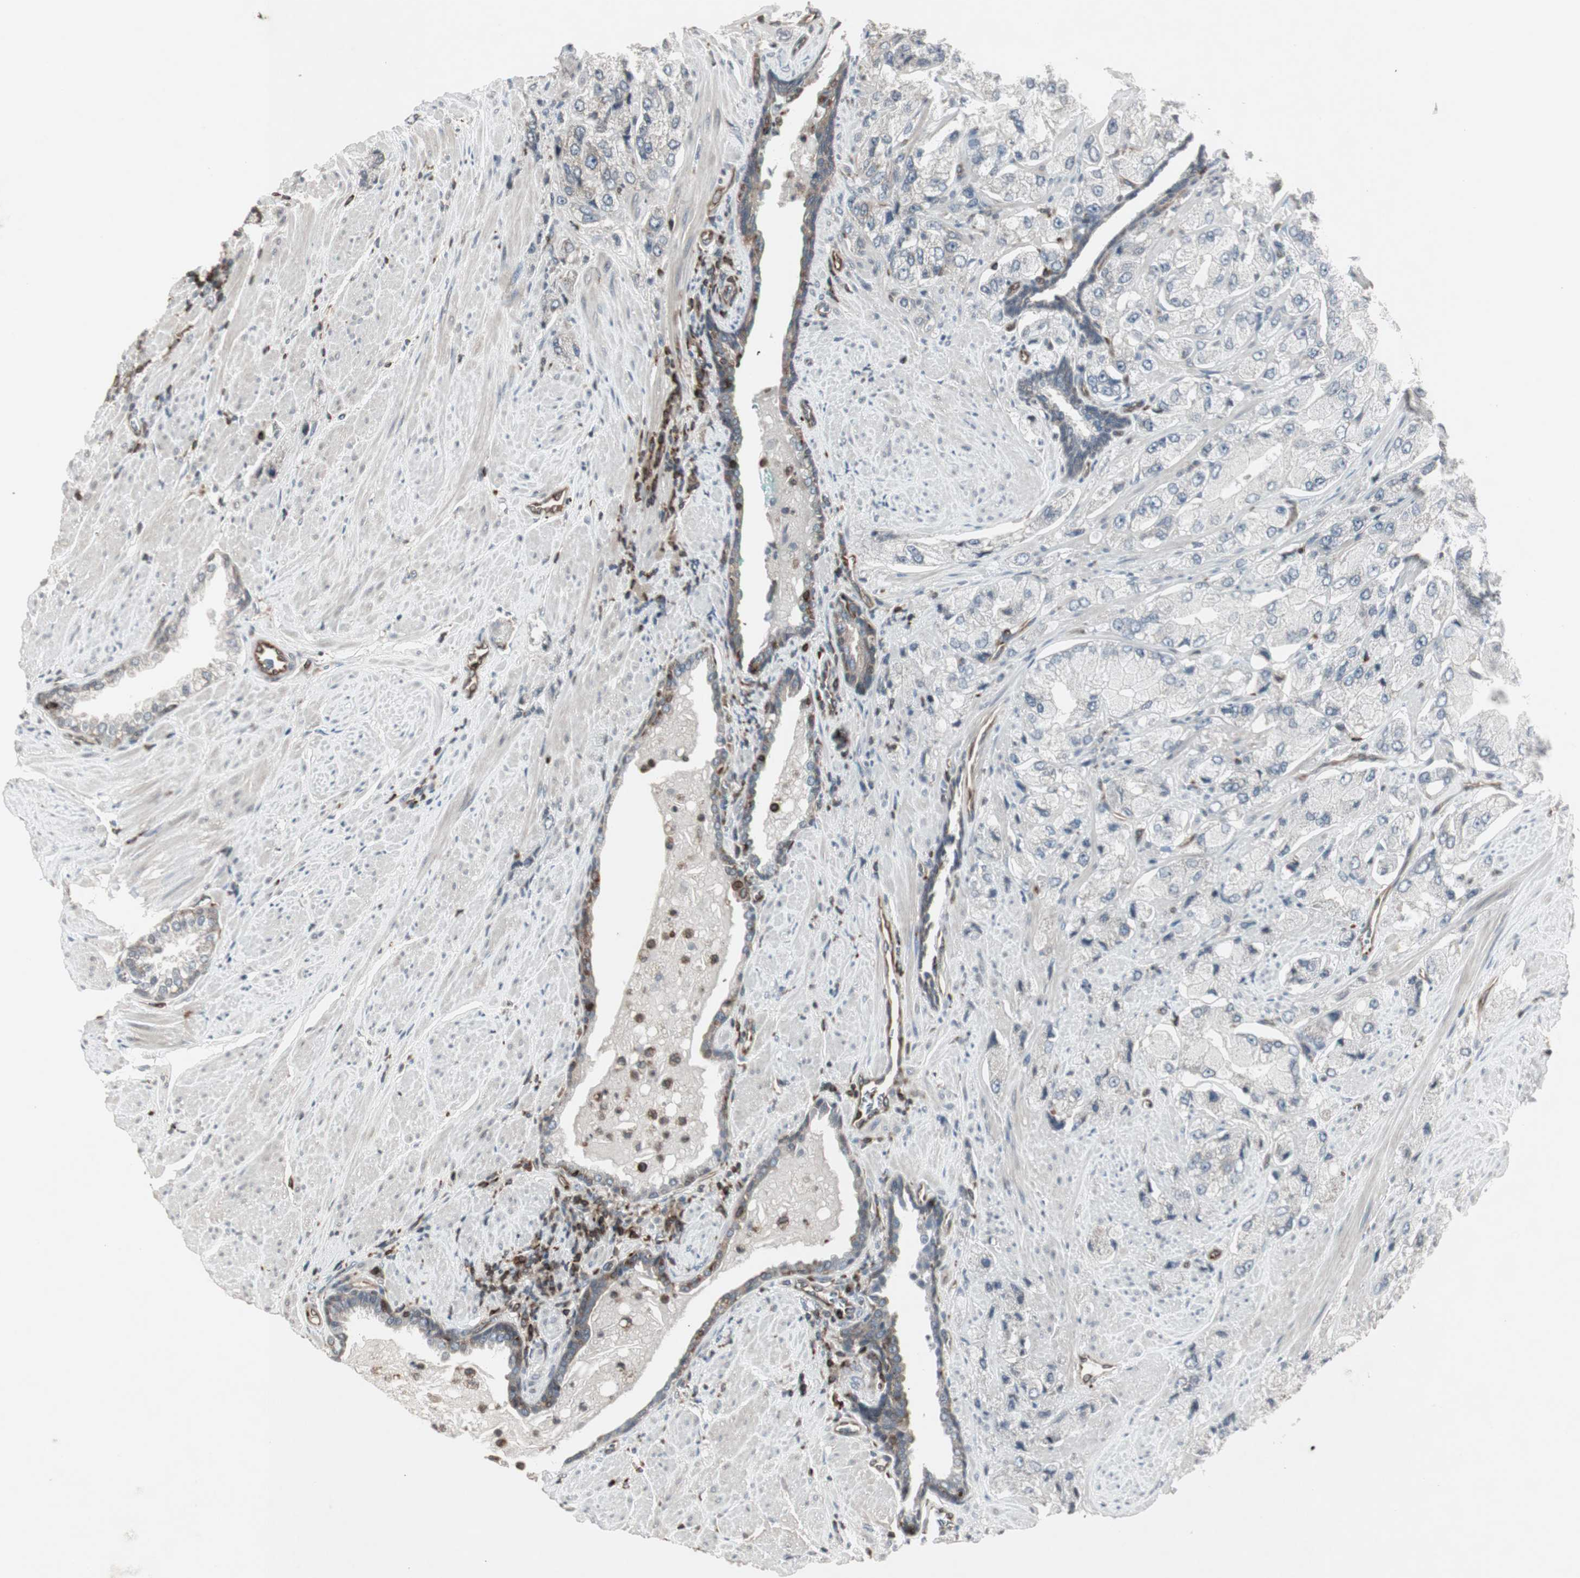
{"staining": {"intensity": "negative", "quantity": "none", "location": "none"}, "tissue": "prostate cancer", "cell_type": "Tumor cells", "image_type": "cancer", "snomed": [{"axis": "morphology", "description": "Adenocarcinoma, High grade"}, {"axis": "topography", "description": "Prostate"}], "caption": "The image shows no staining of tumor cells in prostate adenocarcinoma (high-grade).", "gene": "ARHGEF1", "patient": {"sex": "male", "age": 58}}